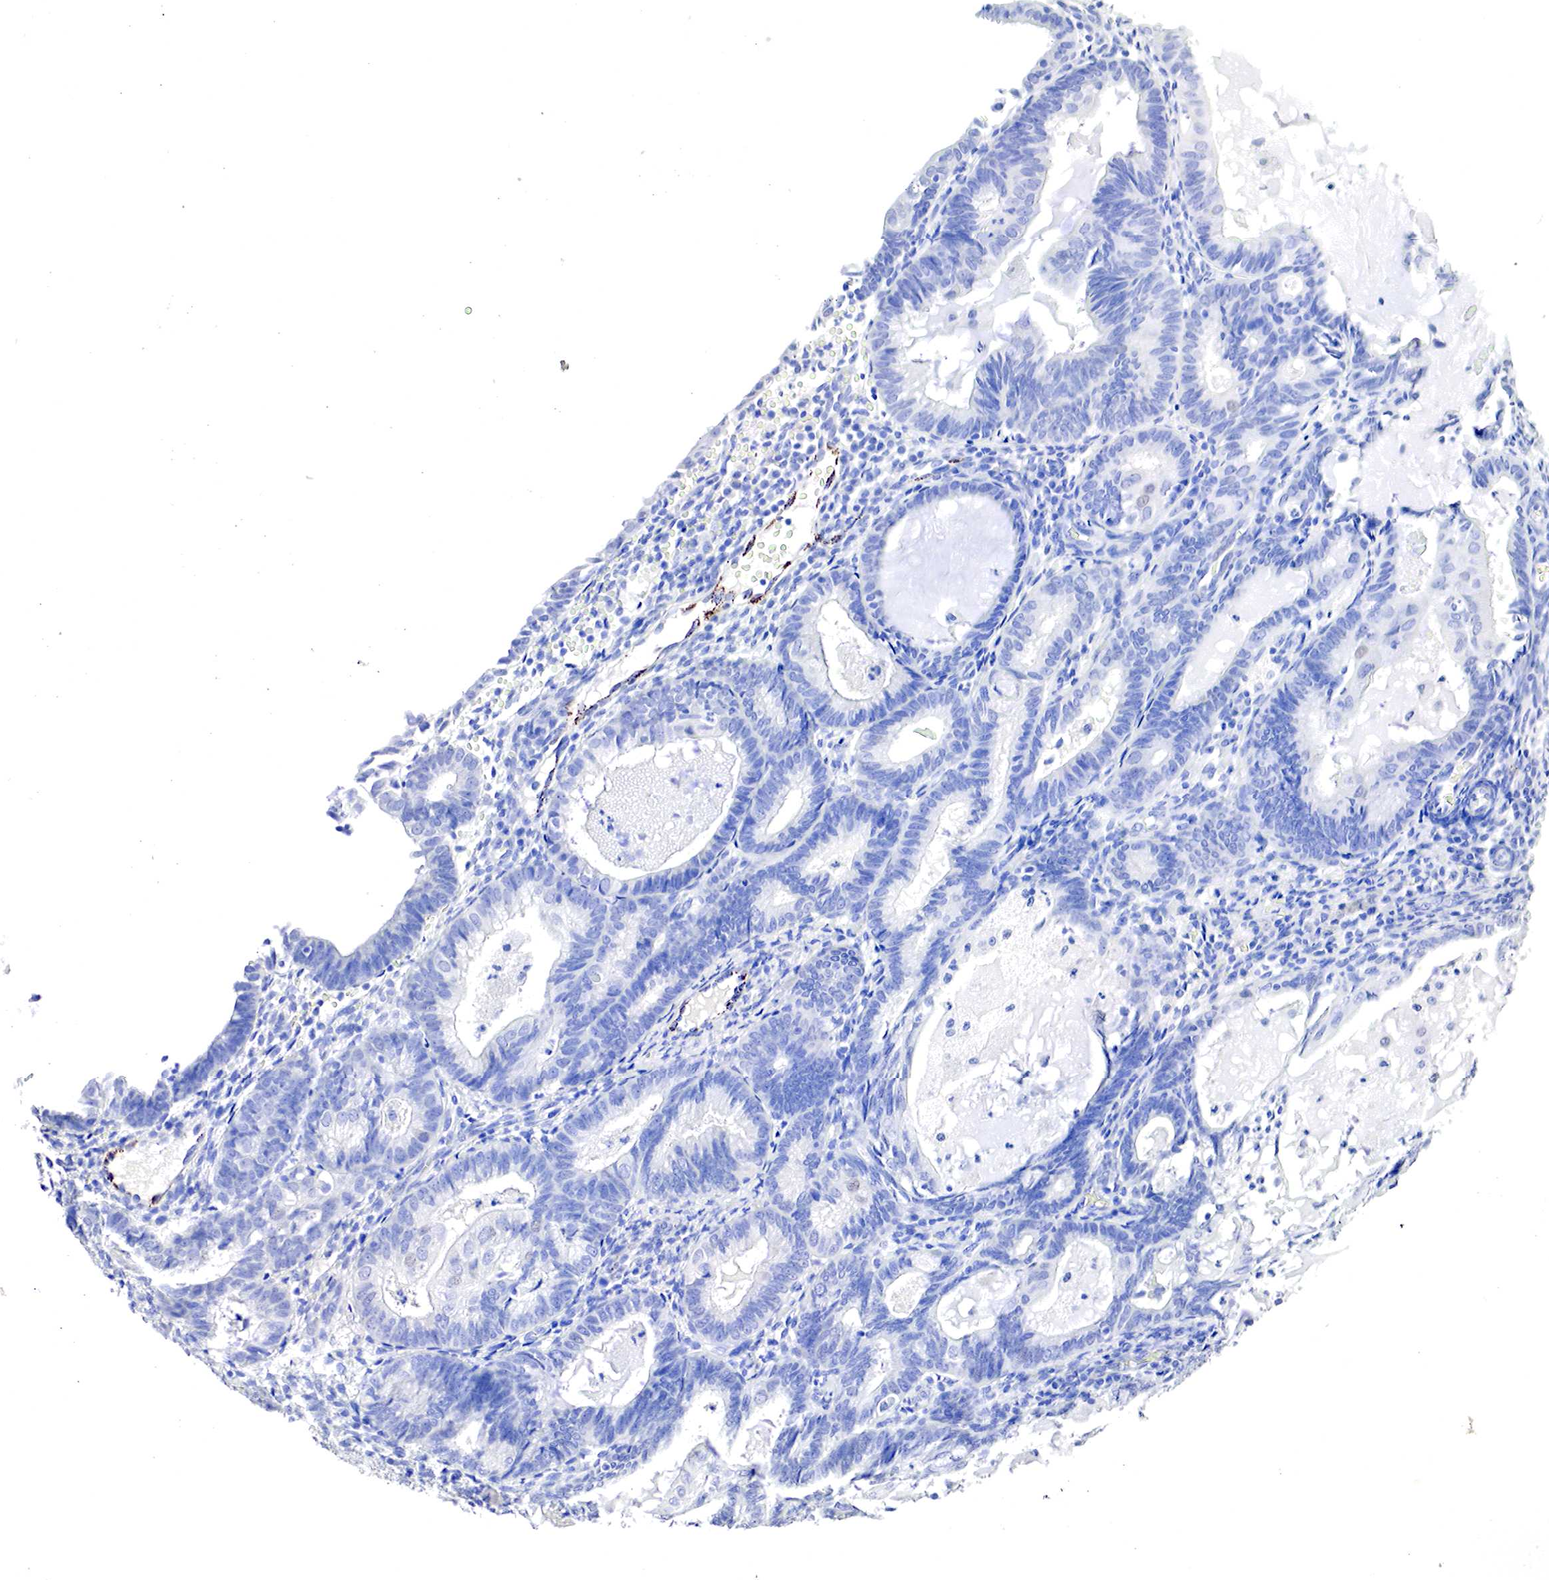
{"staining": {"intensity": "negative", "quantity": "none", "location": "none"}, "tissue": "endometrial cancer", "cell_type": "Tumor cells", "image_type": "cancer", "snomed": [{"axis": "morphology", "description": "Adenocarcinoma, NOS"}, {"axis": "topography", "description": "Endometrium"}], "caption": "The photomicrograph displays no staining of tumor cells in endometrial cancer (adenocarcinoma).", "gene": "OTC", "patient": {"sex": "female", "age": 63}}